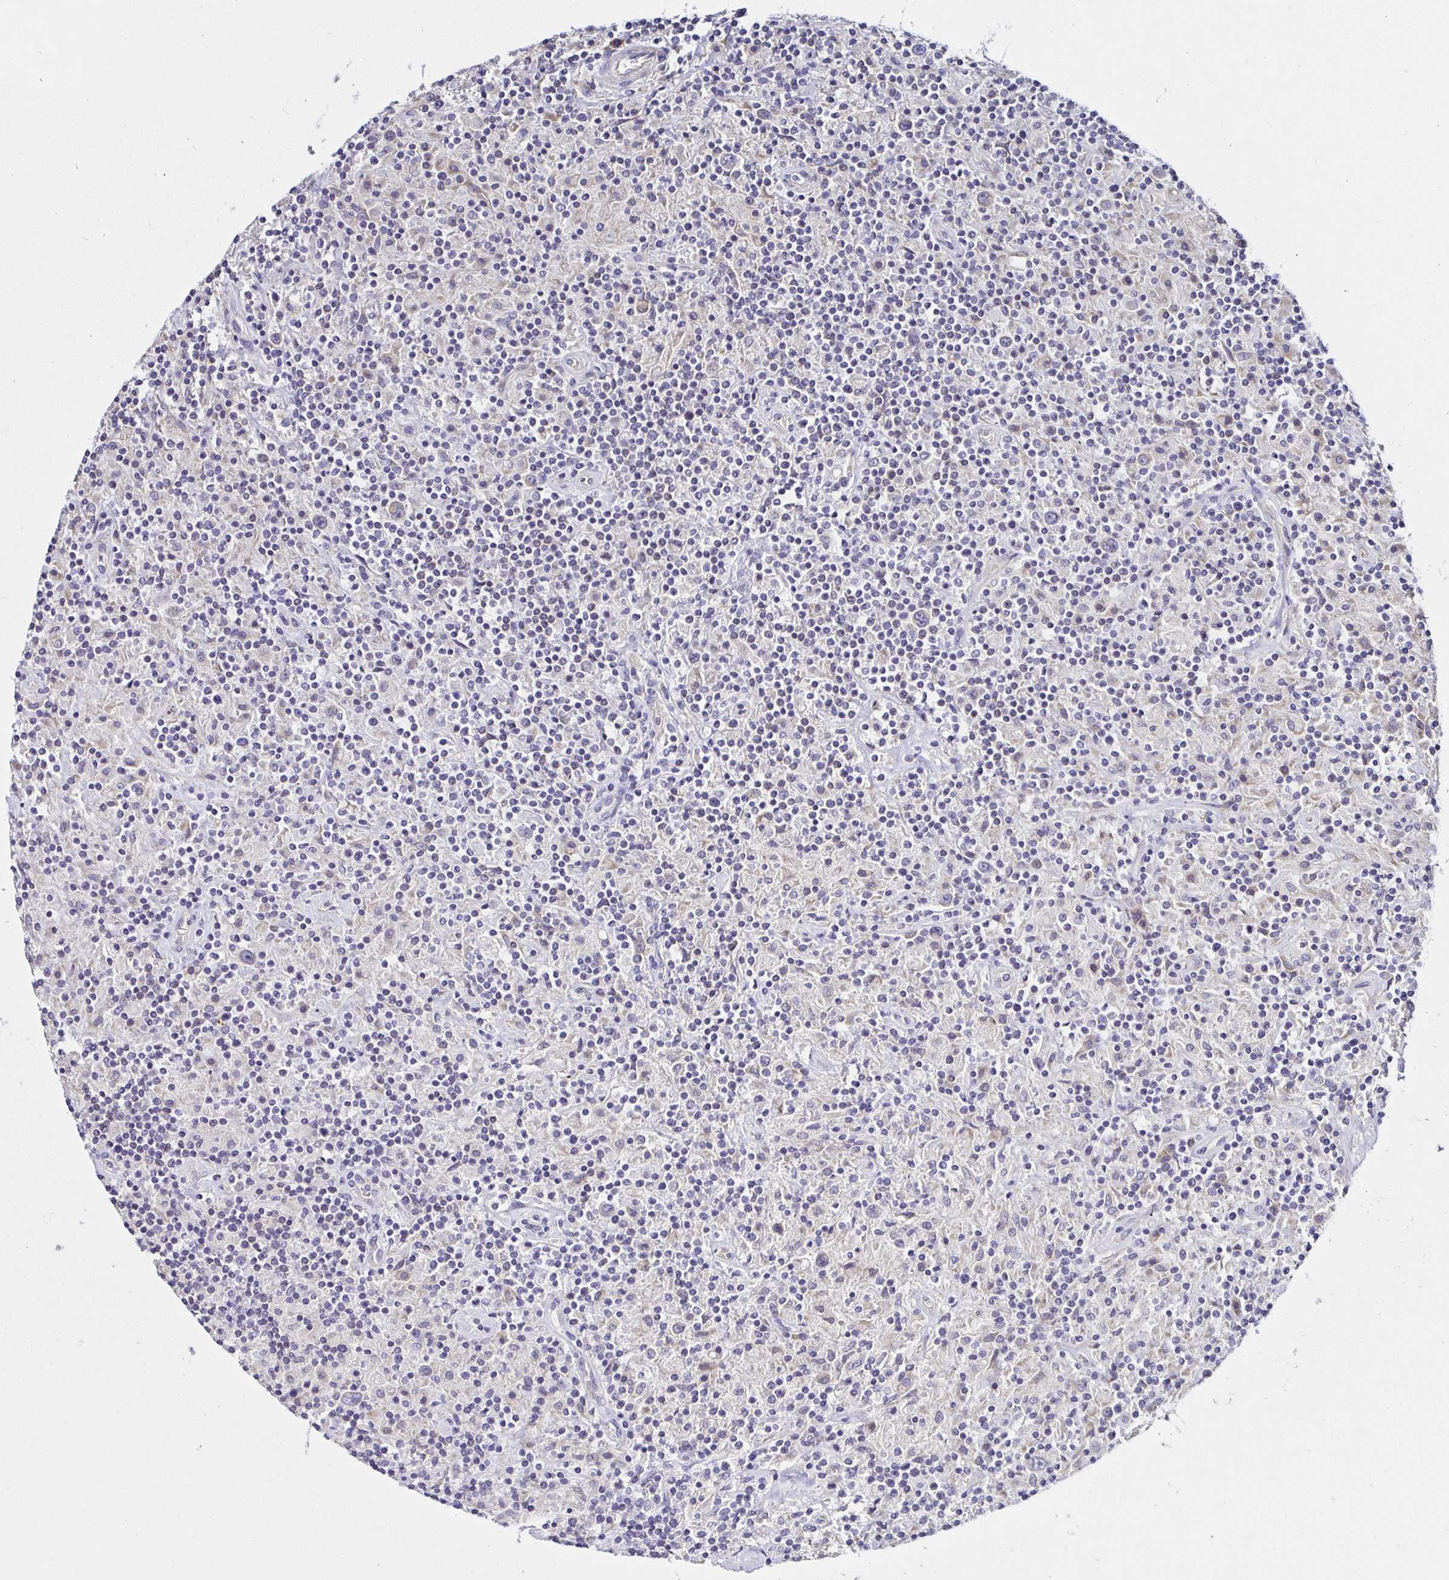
{"staining": {"intensity": "weak", "quantity": "<25%", "location": "cytoplasmic/membranous"}, "tissue": "lymphoma", "cell_type": "Tumor cells", "image_type": "cancer", "snomed": [{"axis": "morphology", "description": "Hodgkin's disease, NOS"}, {"axis": "topography", "description": "Lymph node"}], "caption": "Immunohistochemistry (IHC) of human lymphoma exhibits no positivity in tumor cells.", "gene": "VSIG2", "patient": {"sex": "male", "age": 70}}